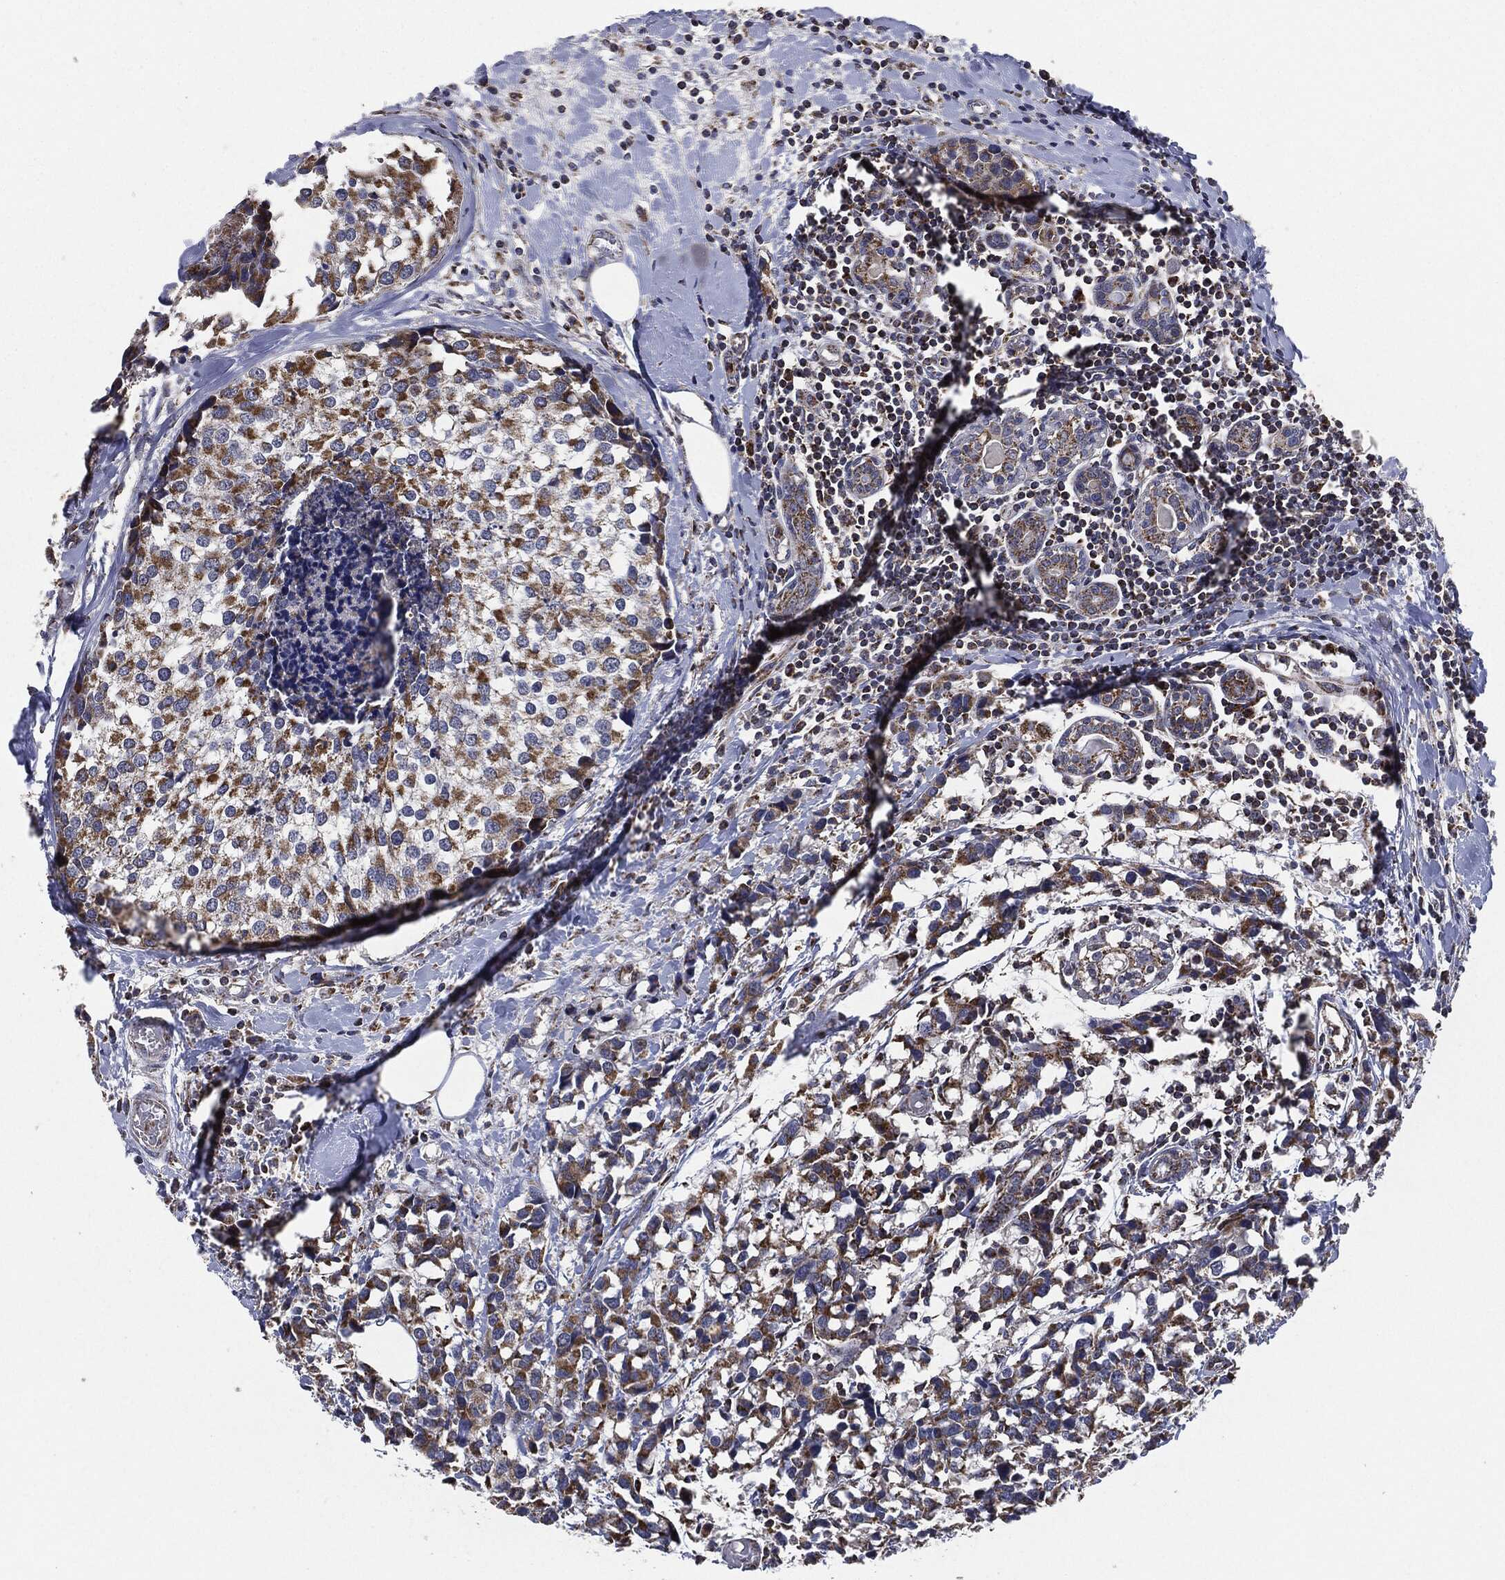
{"staining": {"intensity": "moderate", "quantity": ">75%", "location": "cytoplasmic/membranous"}, "tissue": "breast cancer", "cell_type": "Tumor cells", "image_type": "cancer", "snomed": [{"axis": "morphology", "description": "Lobular carcinoma"}, {"axis": "topography", "description": "Breast"}], "caption": "Immunohistochemistry of human breast cancer (lobular carcinoma) shows medium levels of moderate cytoplasmic/membranous expression in approximately >75% of tumor cells.", "gene": "NDUFV2", "patient": {"sex": "female", "age": 59}}